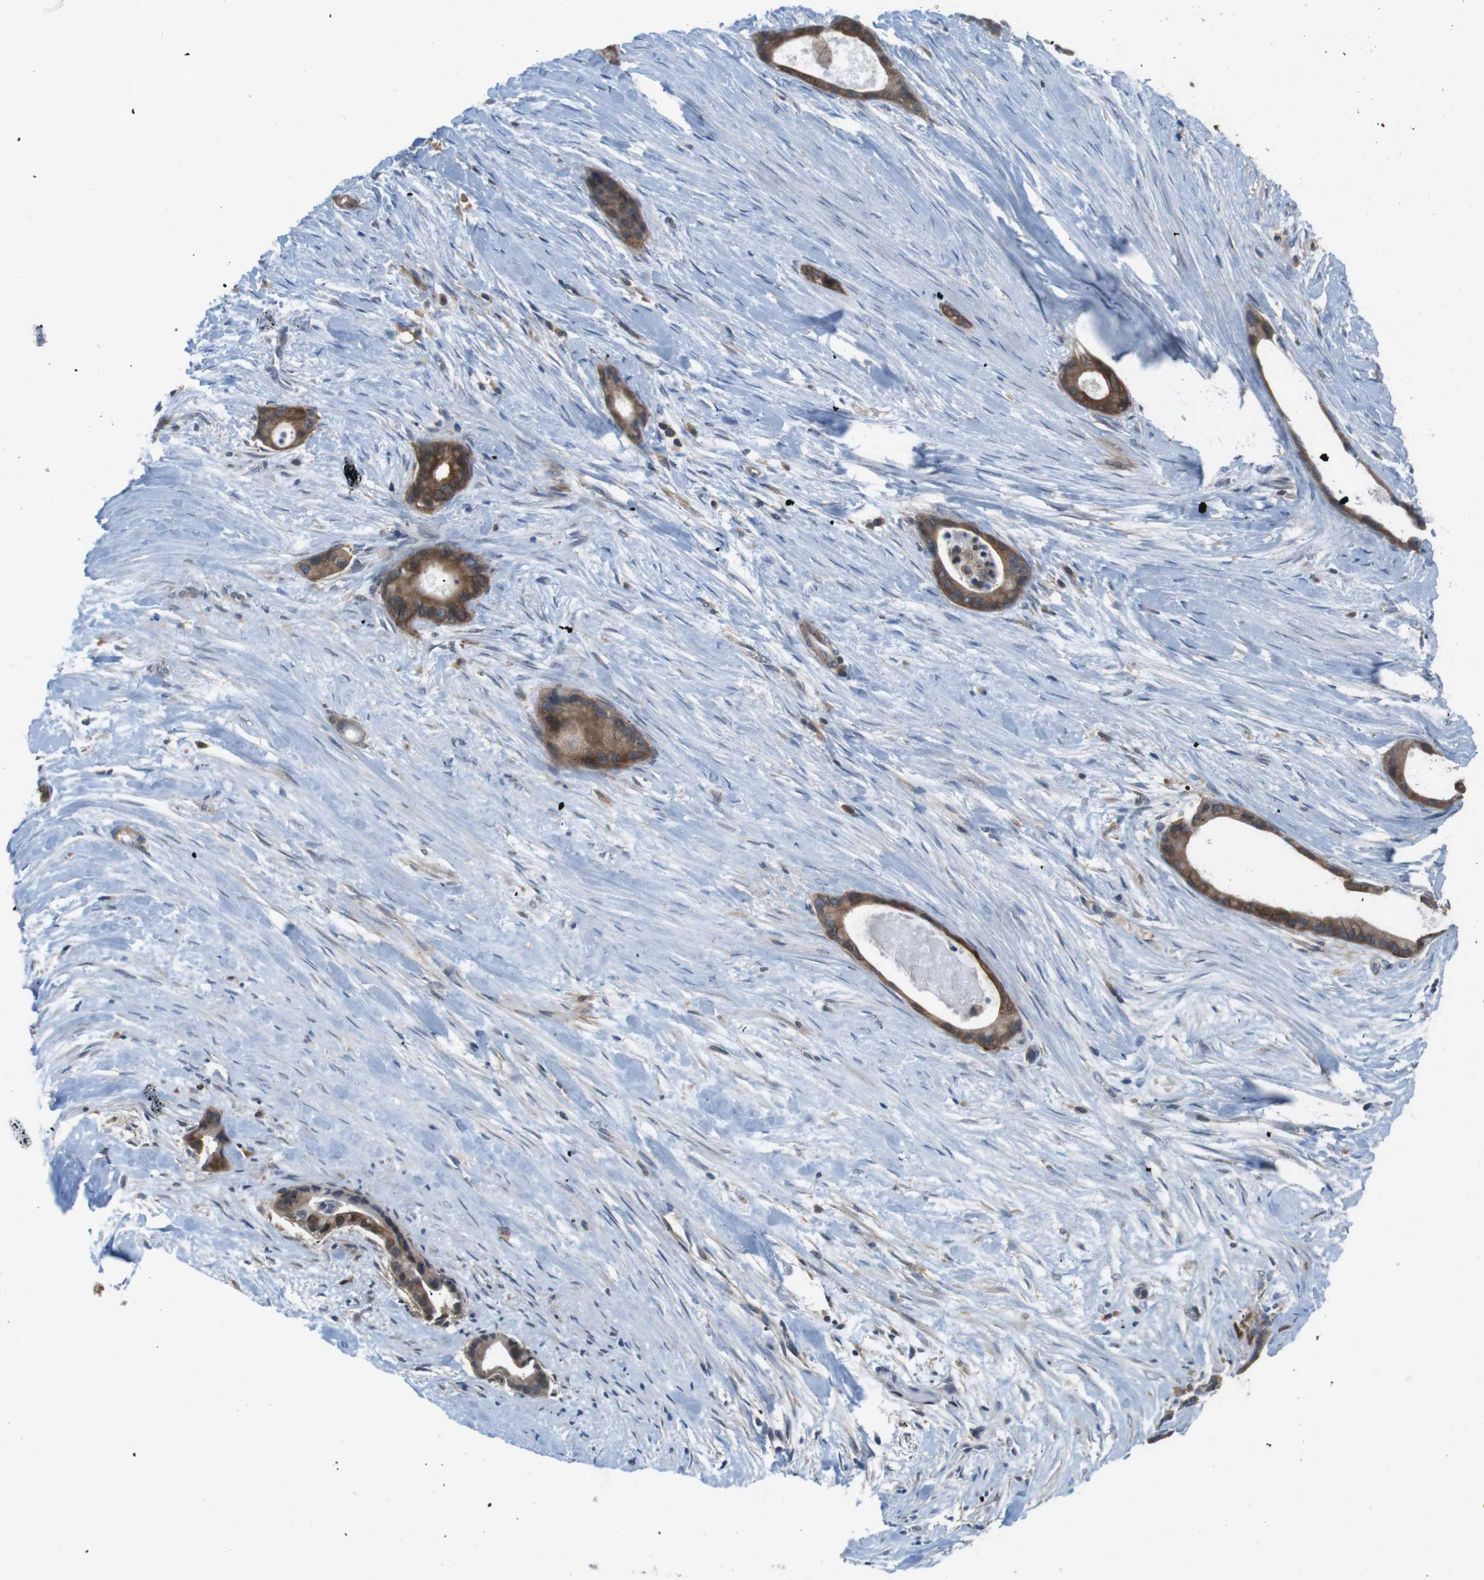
{"staining": {"intensity": "strong", "quantity": ">75%", "location": "cytoplasmic/membranous"}, "tissue": "liver cancer", "cell_type": "Tumor cells", "image_type": "cancer", "snomed": [{"axis": "morphology", "description": "Cholangiocarcinoma"}, {"axis": "topography", "description": "Liver"}], "caption": "Protein staining of cholangiocarcinoma (liver) tissue shows strong cytoplasmic/membranous staining in approximately >75% of tumor cells.", "gene": "MTHFD1", "patient": {"sex": "female", "age": 55}}